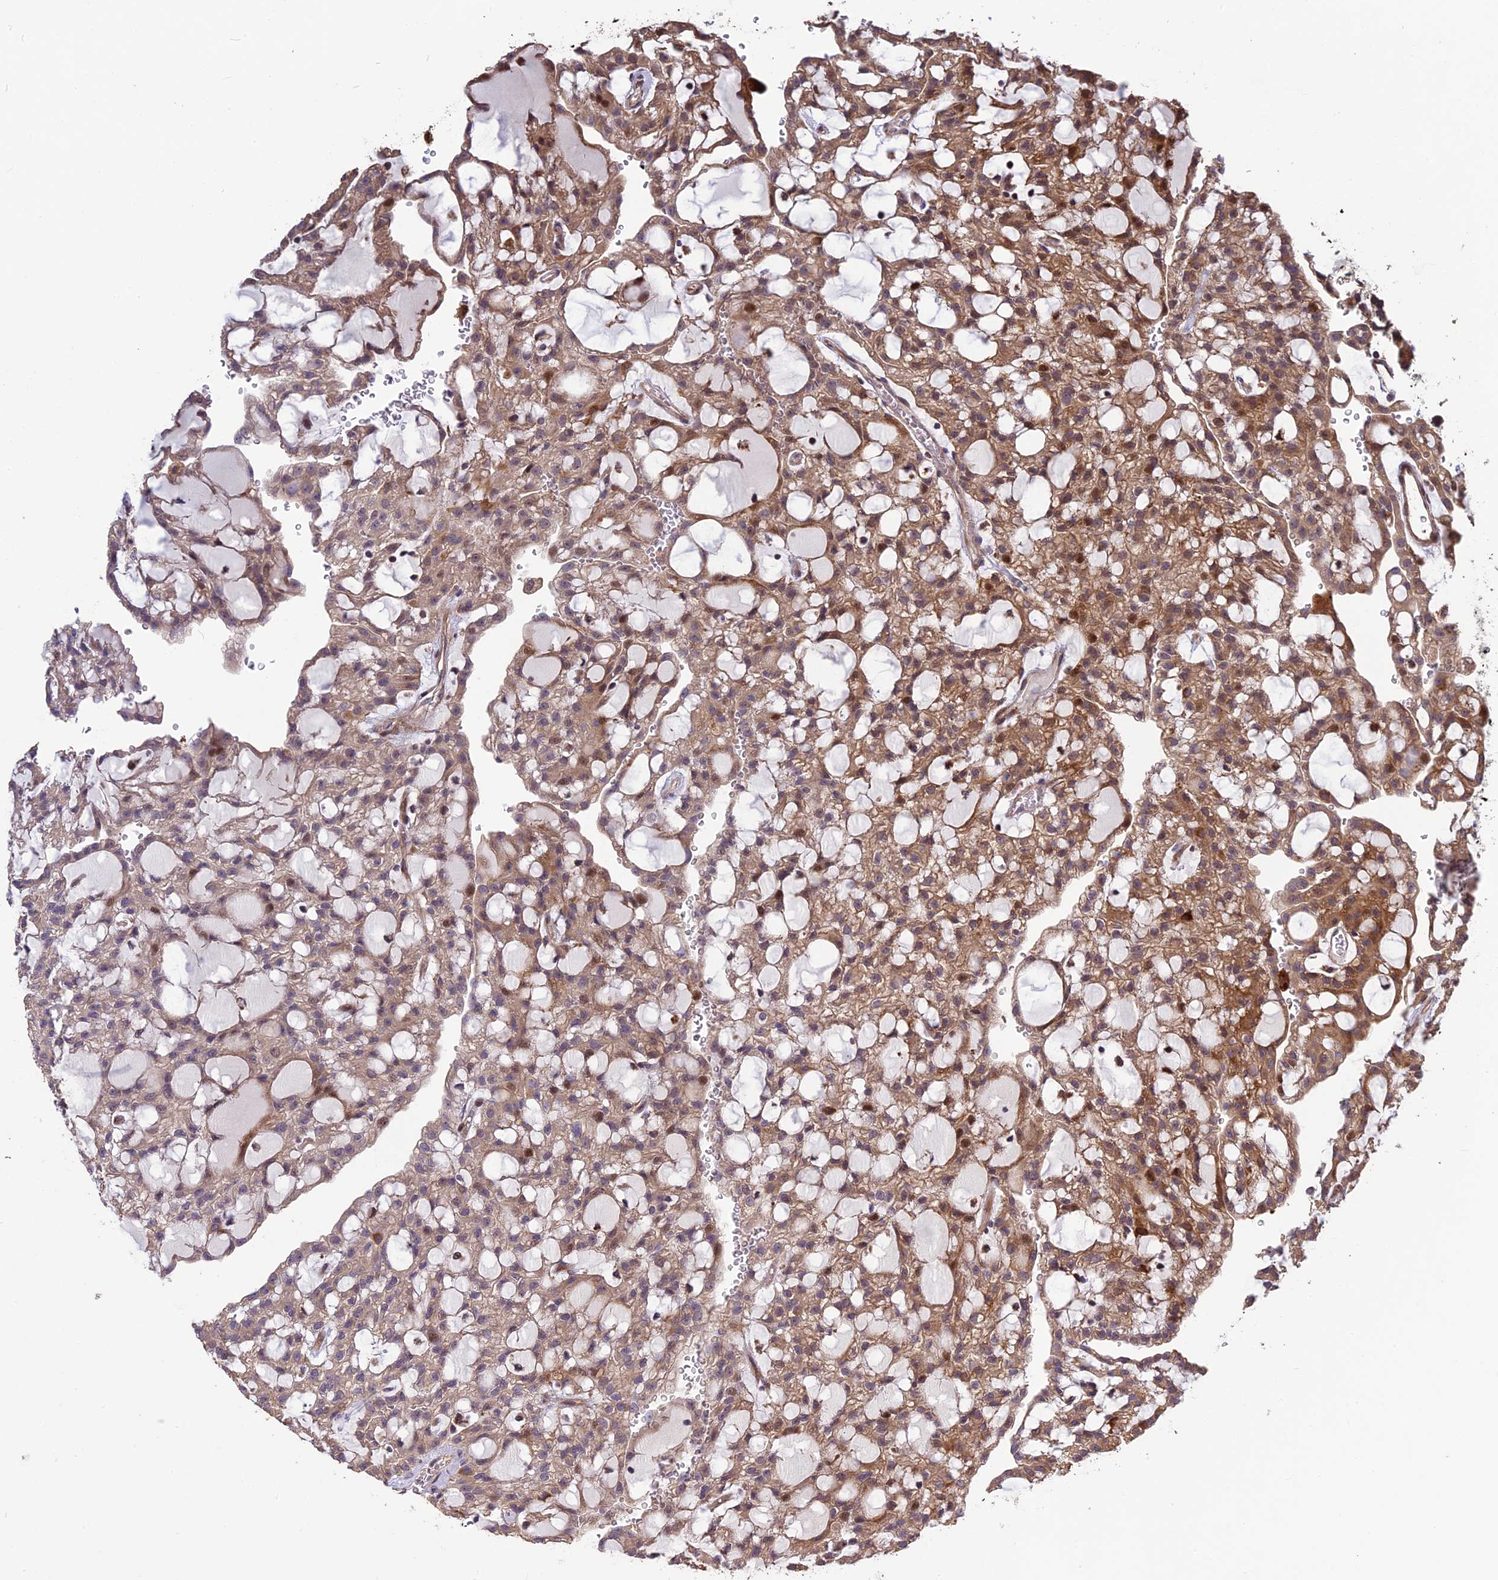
{"staining": {"intensity": "moderate", "quantity": "25%-75%", "location": "cytoplasmic/membranous"}, "tissue": "renal cancer", "cell_type": "Tumor cells", "image_type": "cancer", "snomed": [{"axis": "morphology", "description": "Adenocarcinoma, NOS"}, {"axis": "topography", "description": "Kidney"}], "caption": "Renal cancer stained with a brown dye shows moderate cytoplasmic/membranous positive expression in approximately 25%-75% of tumor cells.", "gene": "SPG21", "patient": {"sex": "male", "age": 63}}